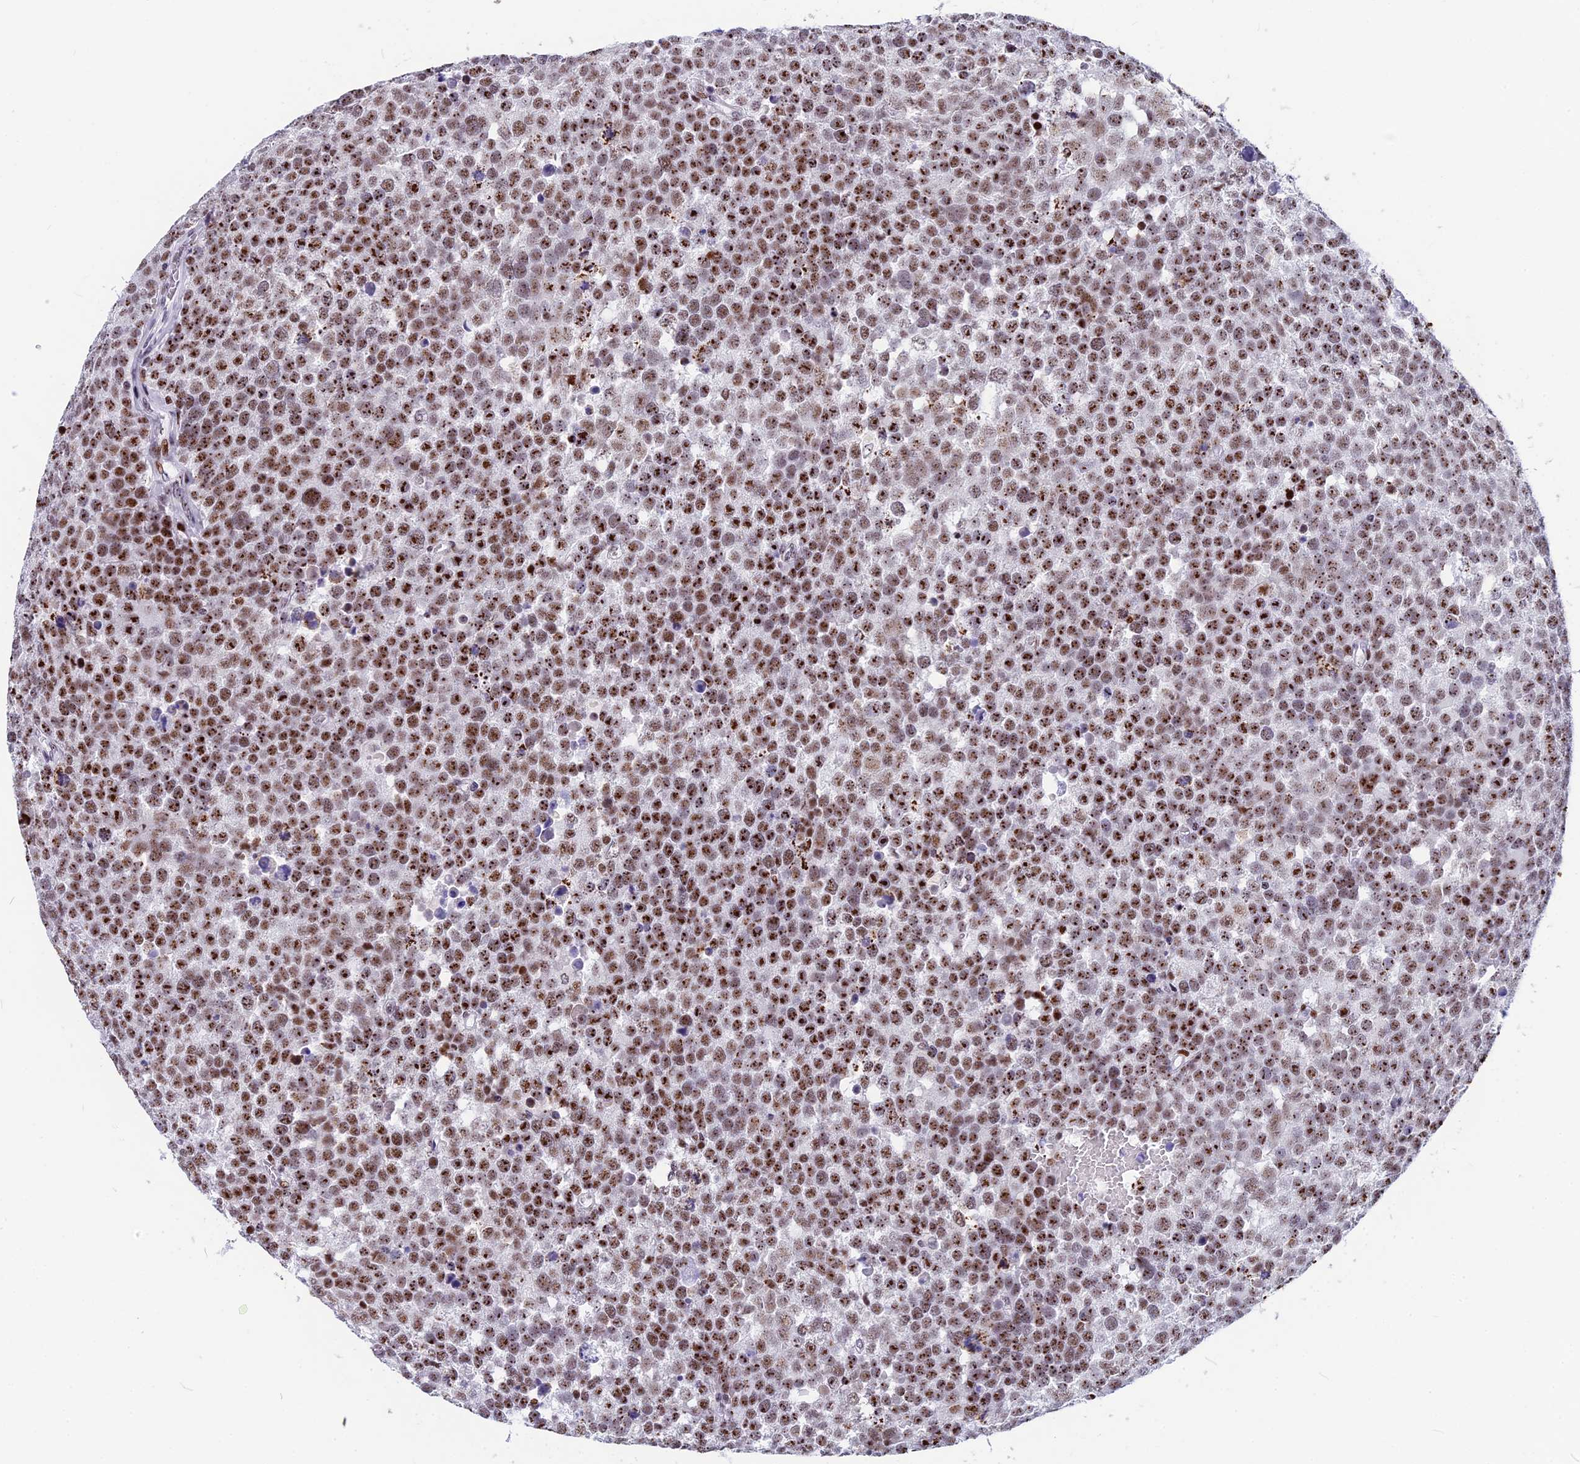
{"staining": {"intensity": "moderate", "quantity": ">75%", "location": "nuclear"}, "tissue": "testis cancer", "cell_type": "Tumor cells", "image_type": "cancer", "snomed": [{"axis": "morphology", "description": "Seminoma, NOS"}, {"axis": "topography", "description": "Testis"}], "caption": "The micrograph demonstrates staining of testis cancer (seminoma), revealing moderate nuclear protein staining (brown color) within tumor cells.", "gene": "NSA2", "patient": {"sex": "male", "age": 71}}